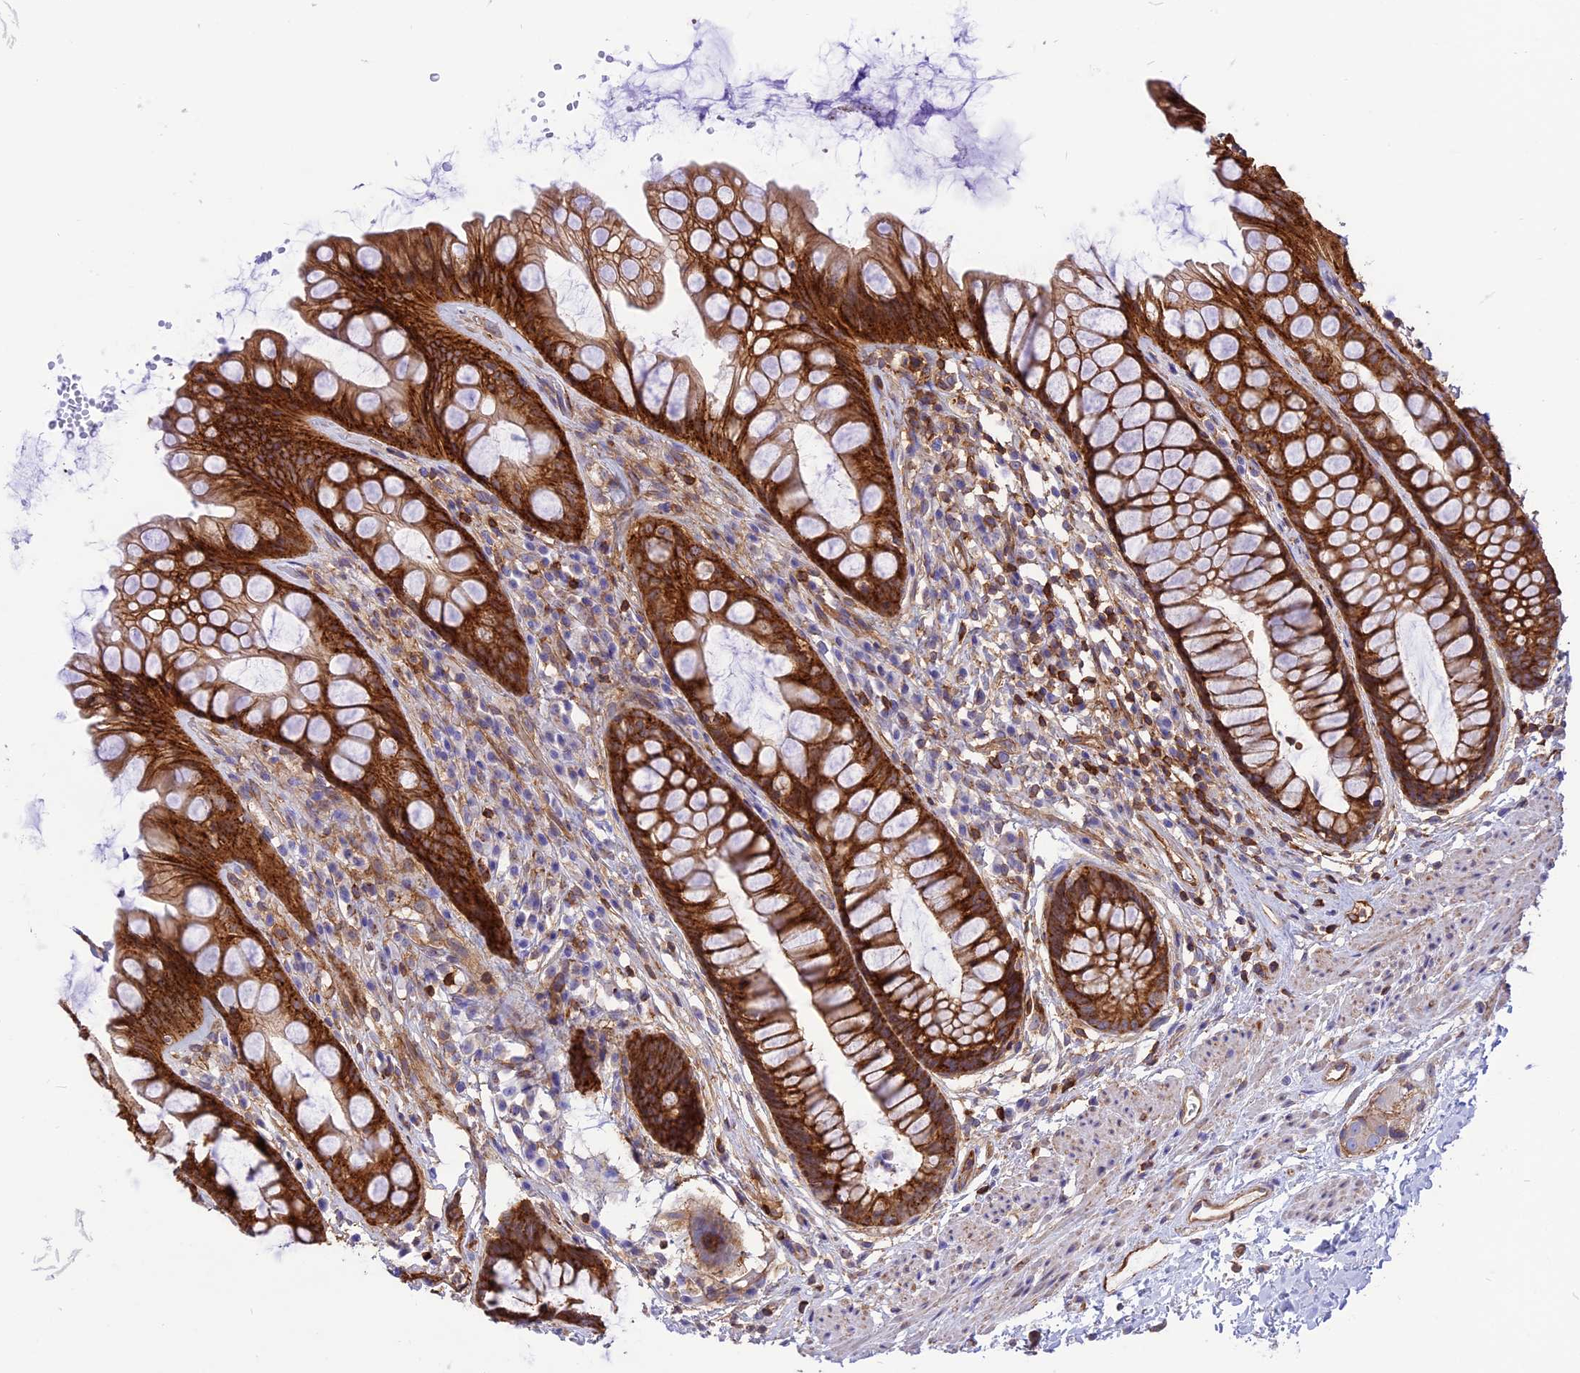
{"staining": {"intensity": "strong", "quantity": ">75%", "location": "cytoplasmic/membranous"}, "tissue": "rectum", "cell_type": "Glandular cells", "image_type": "normal", "snomed": [{"axis": "morphology", "description": "Normal tissue, NOS"}, {"axis": "topography", "description": "Rectum"}], "caption": "A high amount of strong cytoplasmic/membranous staining is seen in about >75% of glandular cells in unremarkable rectum. (DAB (3,3'-diaminobenzidine) IHC with brightfield microscopy, high magnification).", "gene": "SEPTIN9", "patient": {"sex": "male", "age": 74}}